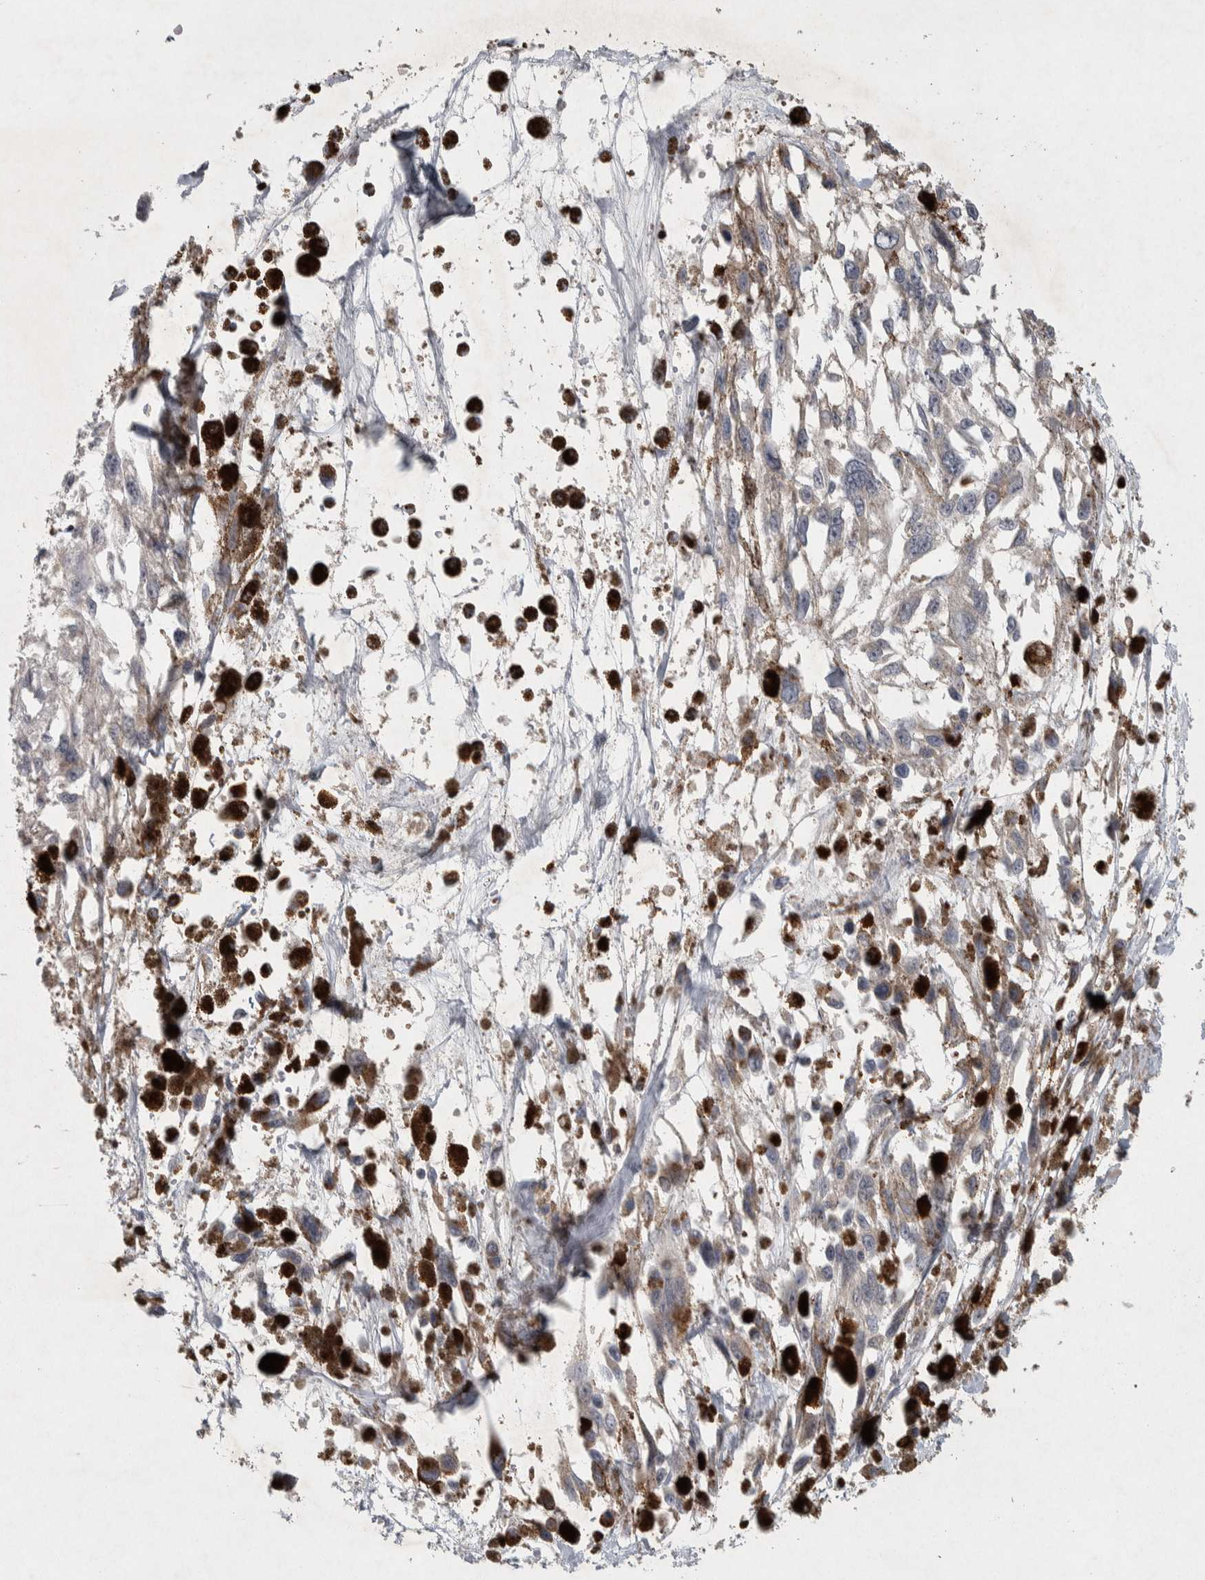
{"staining": {"intensity": "negative", "quantity": "none", "location": "none"}, "tissue": "melanoma", "cell_type": "Tumor cells", "image_type": "cancer", "snomed": [{"axis": "morphology", "description": "Malignant melanoma, Metastatic site"}, {"axis": "topography", "description": "Lymph node"}], "caption": "This is a image of IHC staining of malignant melanoma (metastatic site), which shows no expression in tumor cells.", "gene": "SRP68", "patient": {"sex": "male", "age": 59}}